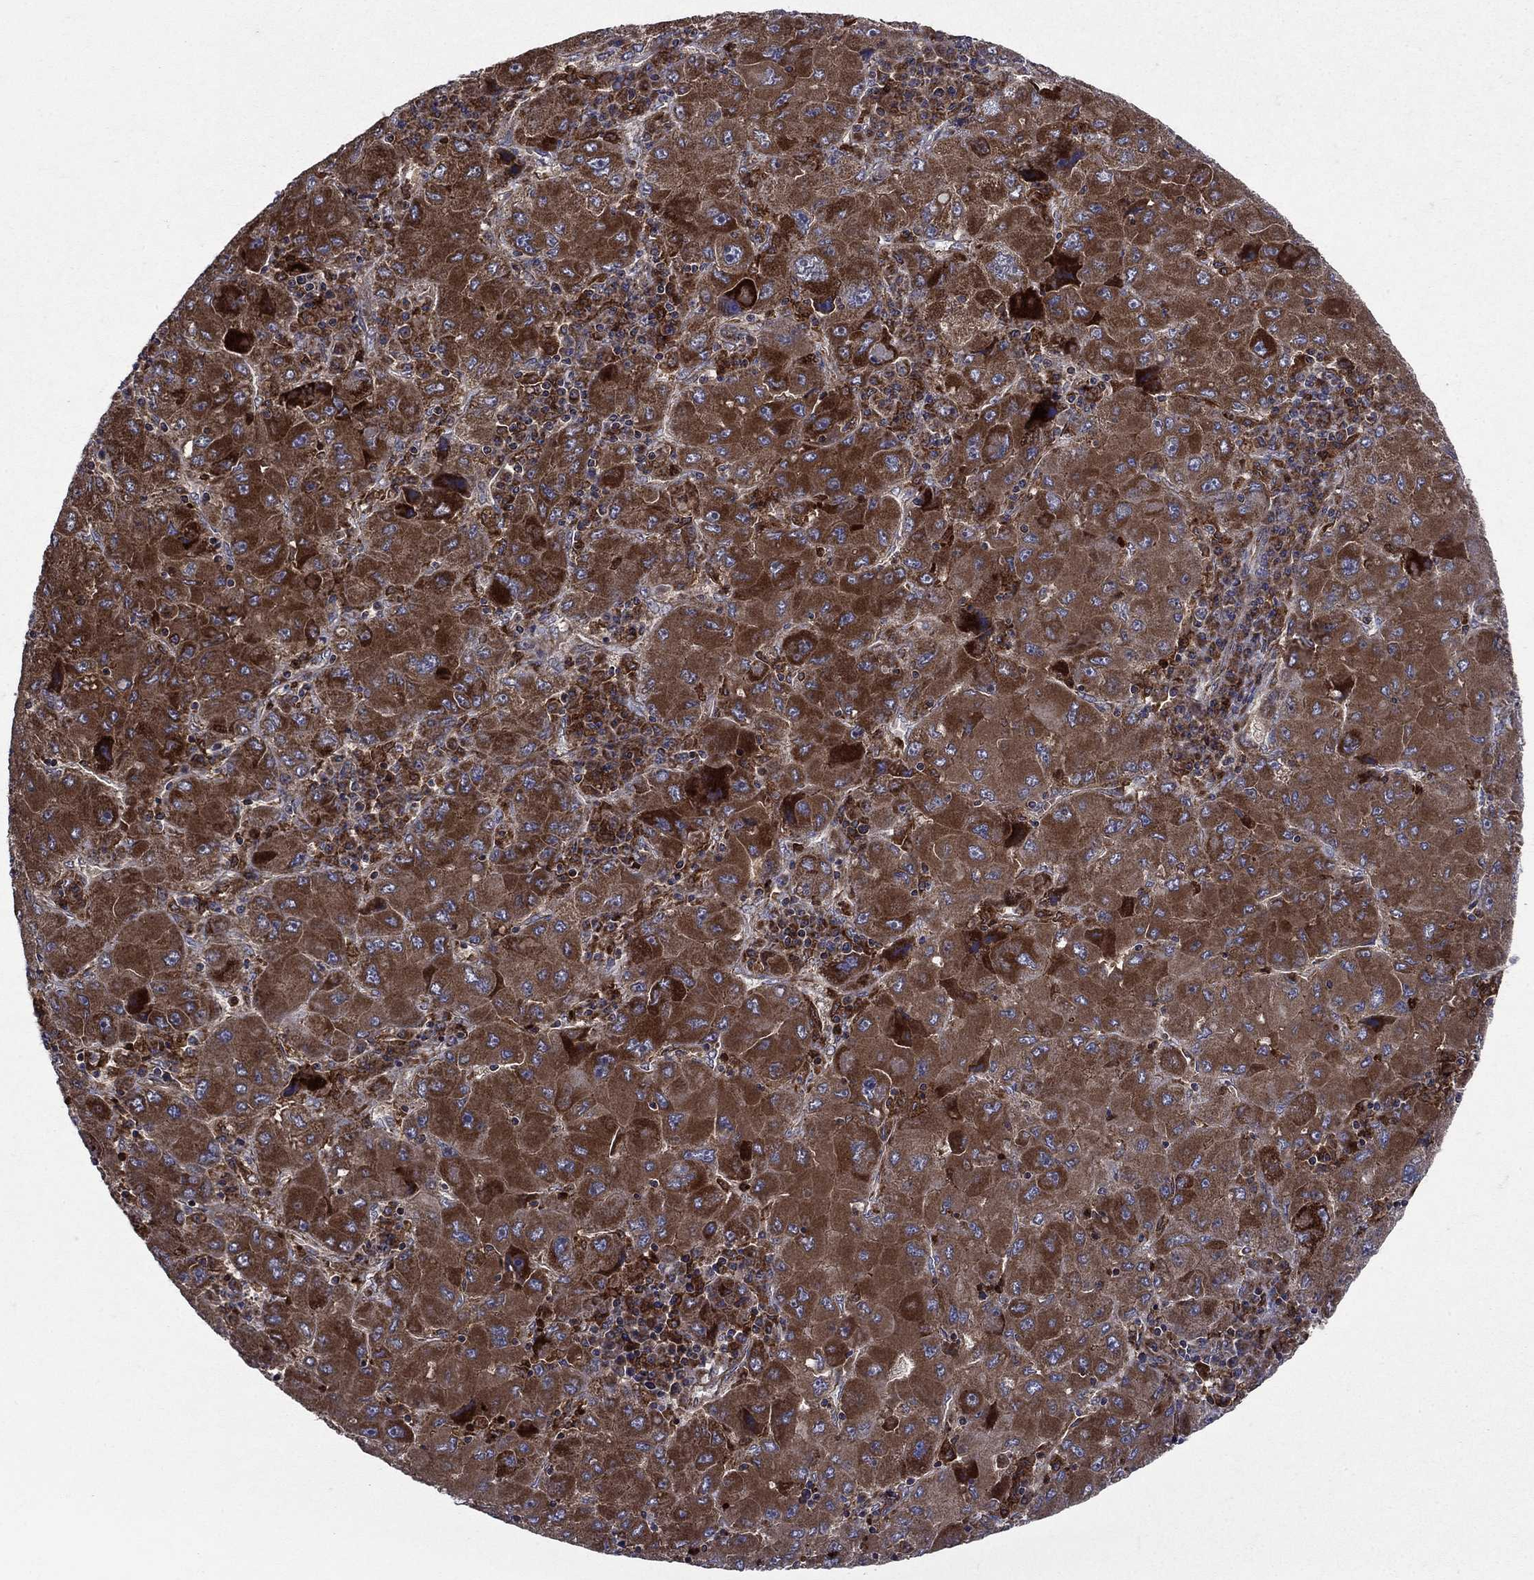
{"staining": {"intensity": "strong", "quantity": ">75%", "location": "cytoplasmic/membranous"}, "tissue": "liver cancer", "cell_type": "Tumor cells", "image_type": "cancer", "snomed": [{"axis": "morphology", "description": "Carcinoma, Hepatocellular, NOS"}, {"axis": "topography", "description": "Liver"}], "caption": "Immunohistochemistry (IHC) (DAB) staining of hepatocellular carcinoma (liver) reveals strong cytoplasmic/membranous protein expression in about >75% of tumor cells.", "gene": "RNF19B", "patient": {"sex": "male", "age": 75}}